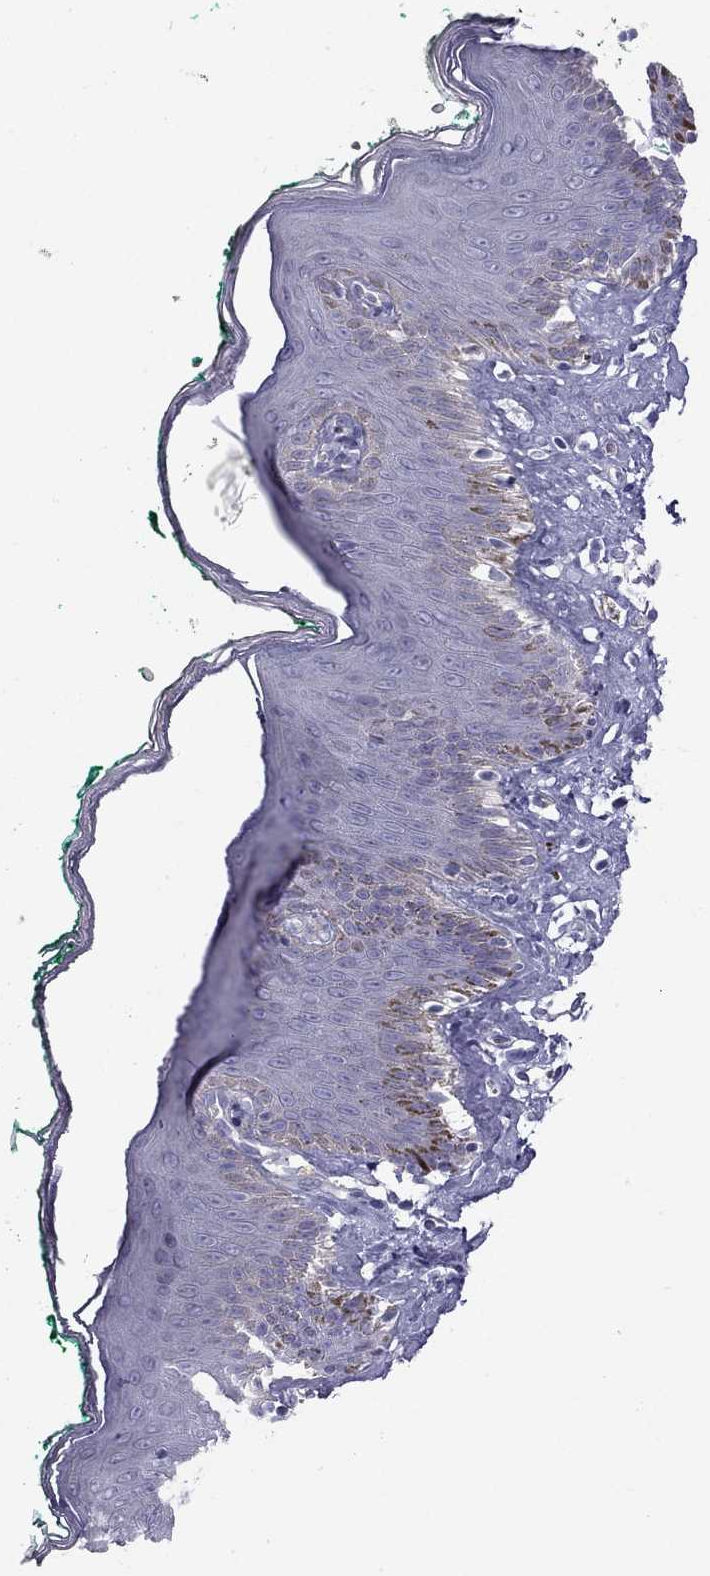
{"staining": {"intensity": "negative", "quantity": "none", "location": "none"}, "tissue": "skin", "cell_type": "Epidermal cells", "image_type": "normal", "snomed": [{"axis": "morphology", "description": "Normal tissue, NOS"}, {"axis": "topography", "description": "Vulva"}], "caption": "A high-resolution image shows immunohistochemistry (IHC) staining of normal skin, which demonstrates no significant positivity in epidermal cells.", "gene": "TDRD6", "patient": {"sex": "female", "age": 66}}